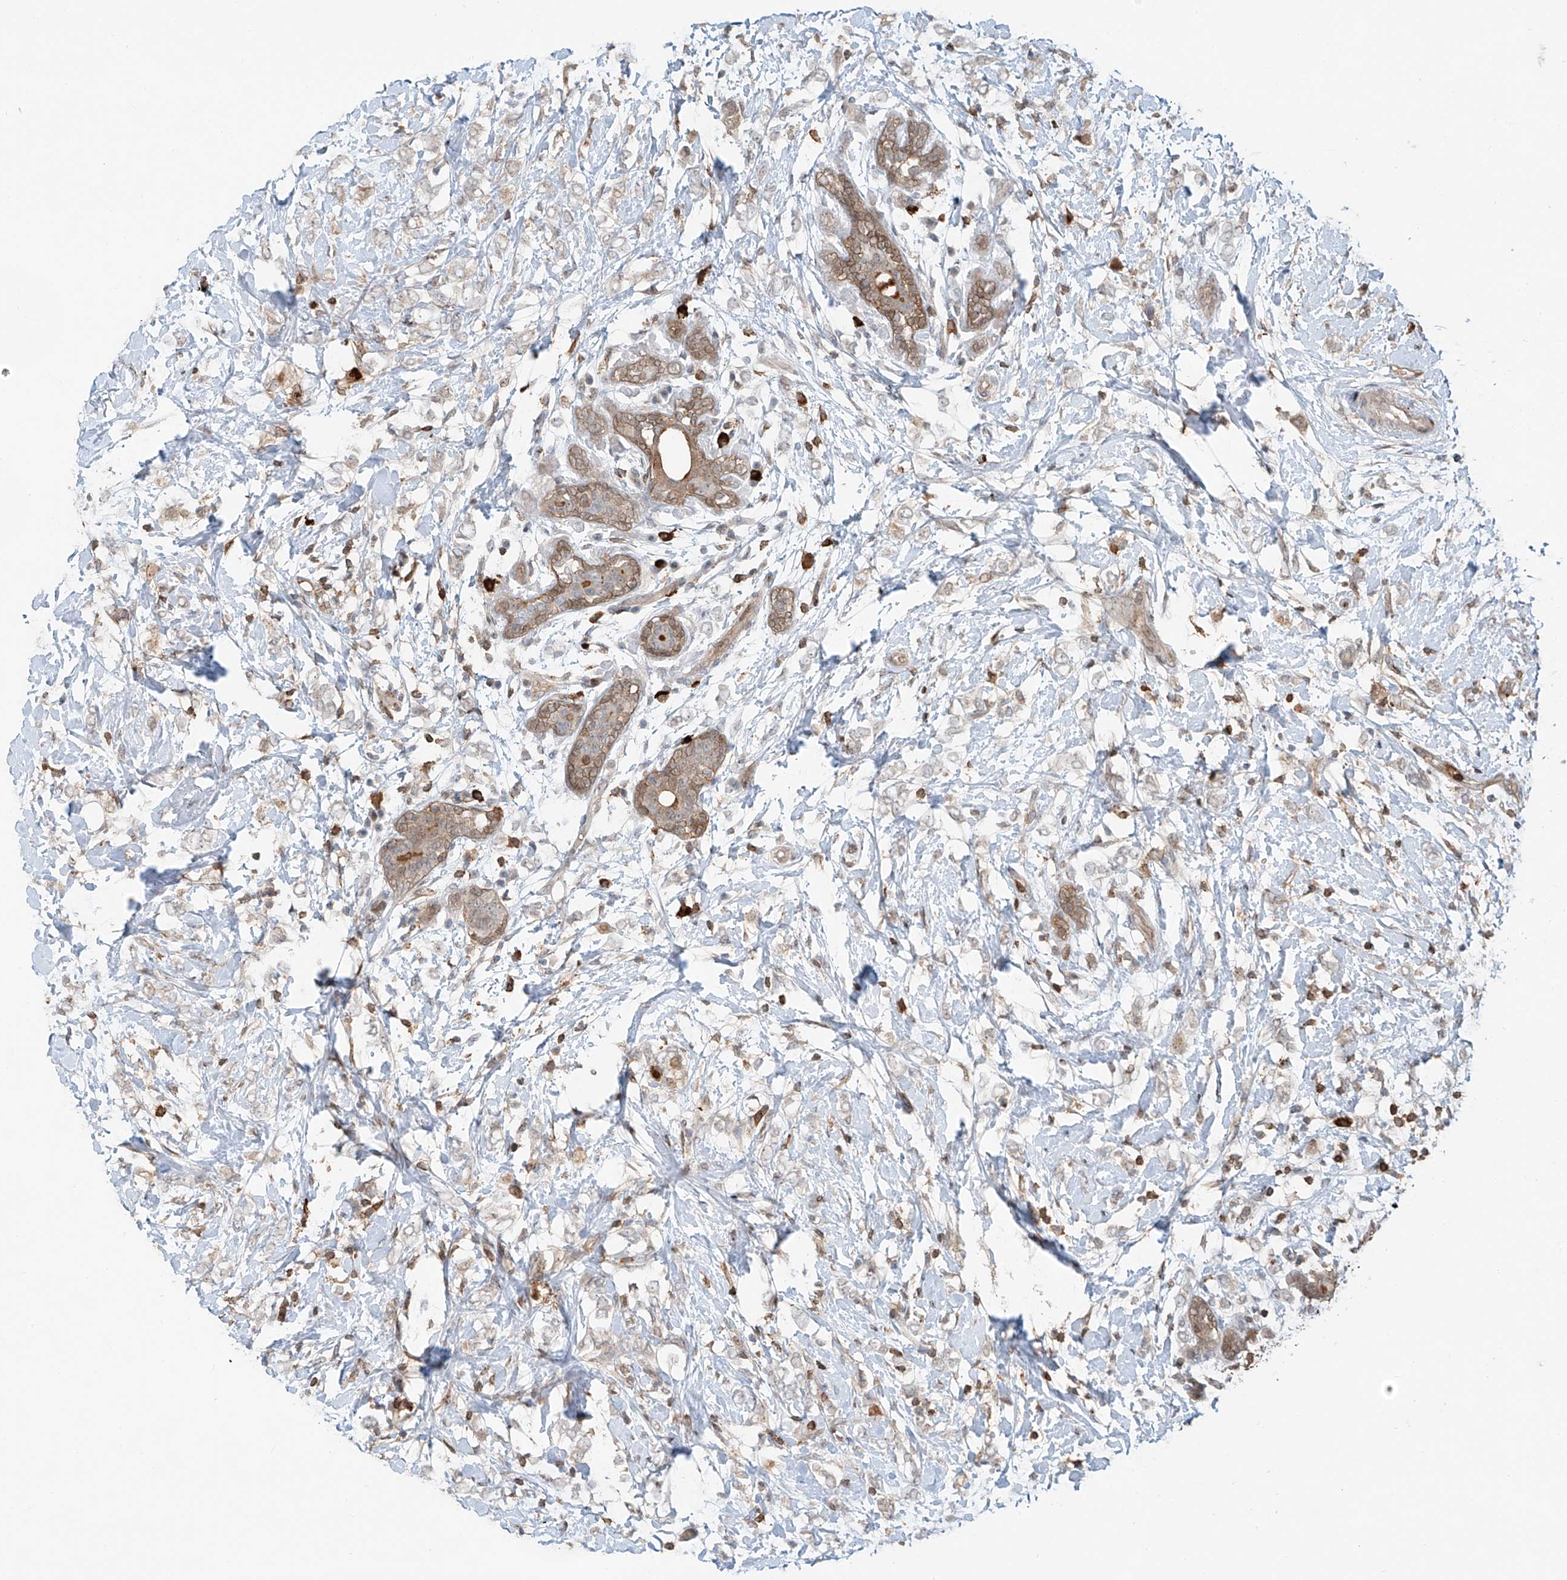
{"staining": {"intensity": "negative", "quantity": "none", "location": "none"}, "tissue": "breast cancer", "cell_type": "Tumor cells", "image_type": "cancer", "snomed": [{"axis": "morphology", "description": "Normal tissue, NOS"}, {"axis": "morphology", "description": "Lobular carcinoma"}, {"axis": "topography", "description": "Breast"}], "caption": "The immunohistochemistry (IHC) image has no significant expression in tumor cells of breast cancer tissue.", "gene": "CEP162", "patient": {"sex": "female", "age": 47}}